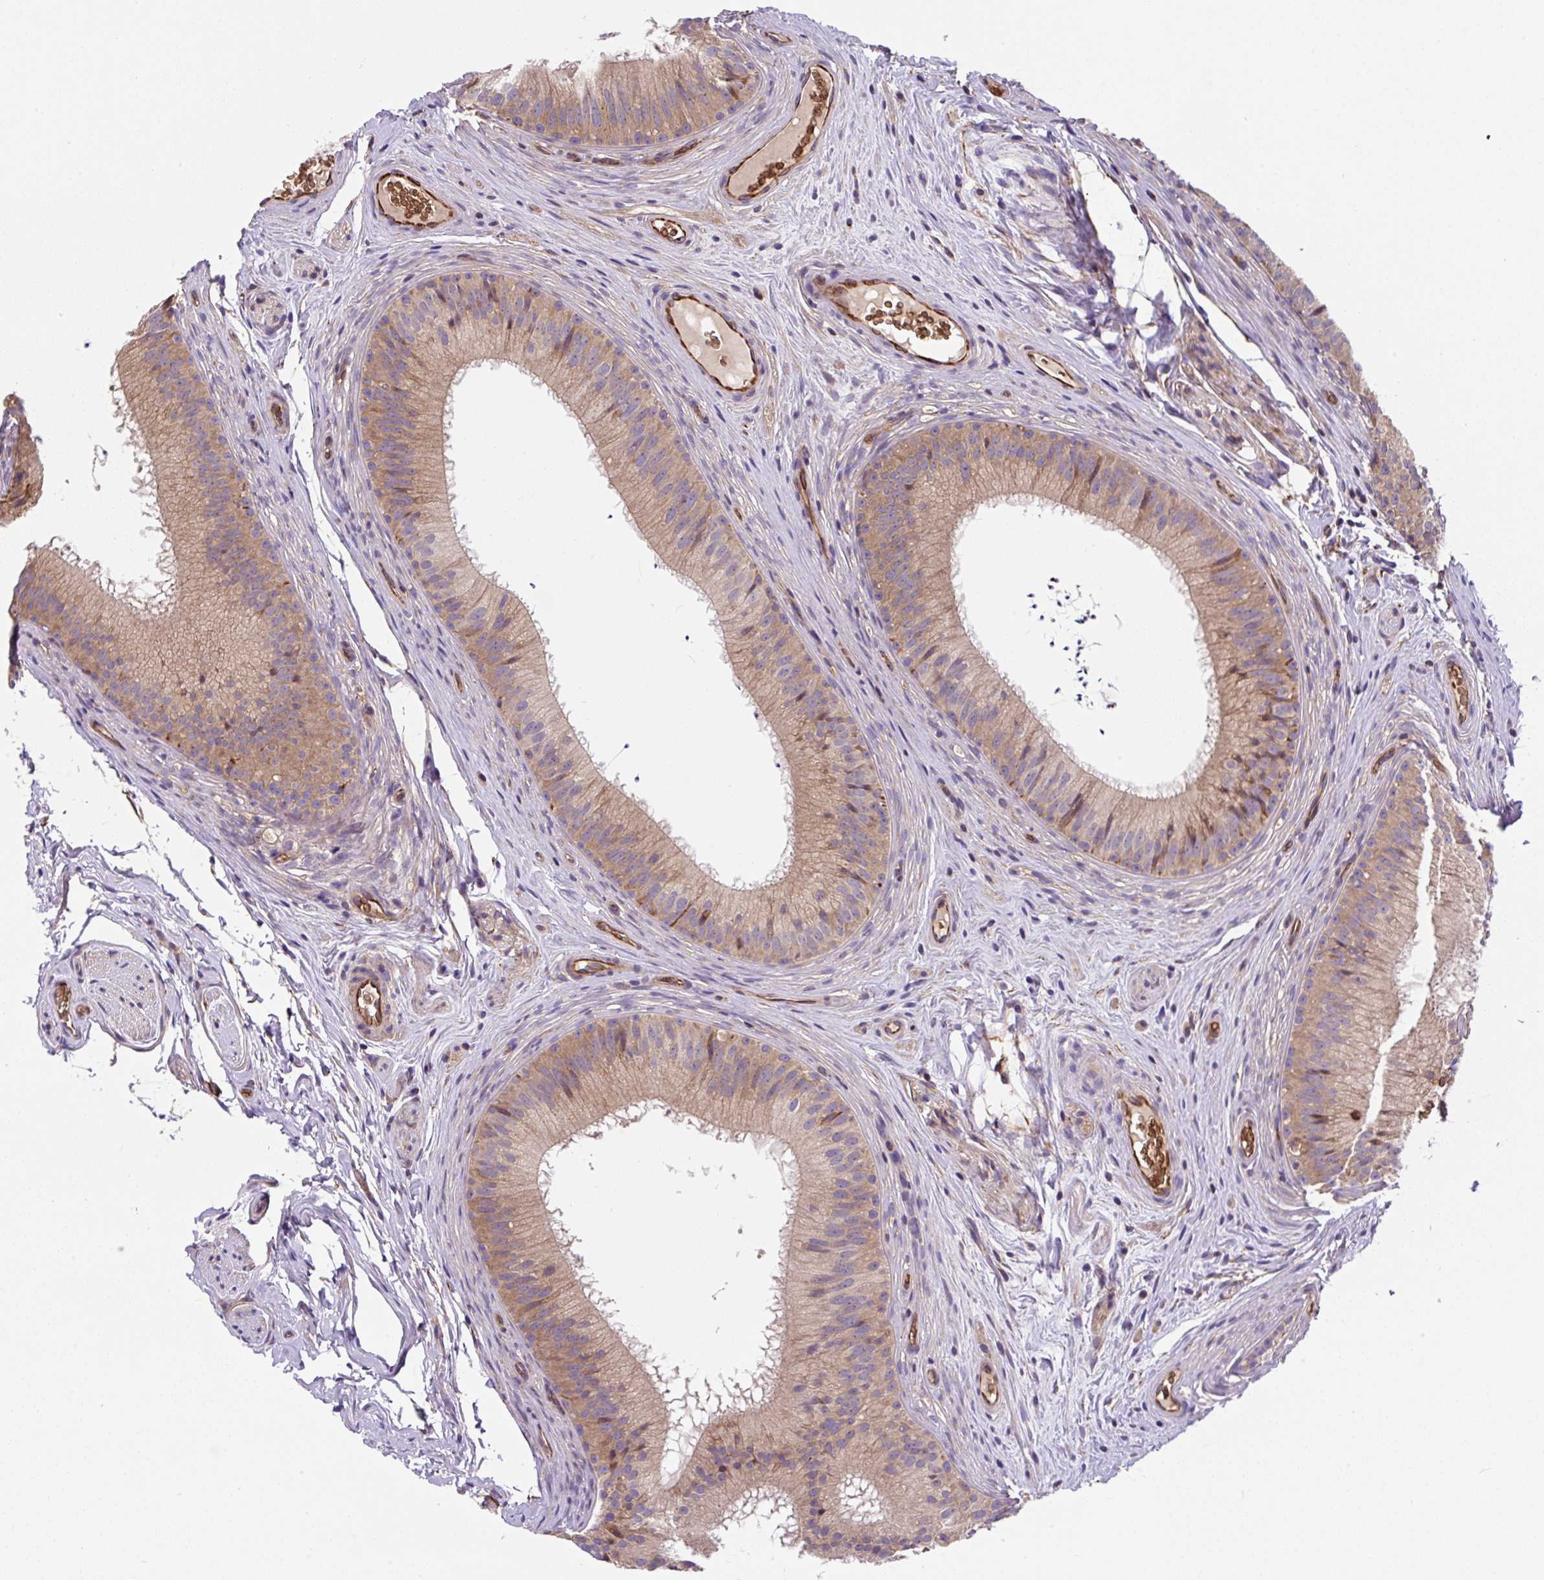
{"staining": {"intensity": "moderate", "quantity": ">75%", "location": "cytoplasmic/membranous"}, "tissue": "epididymis", "cell_type": "Glandular cells", "image_type": "normal", "snomed": [{"axis": "morphology", "description": "Normal tissue, NOS"}, {"axis": "topography", "description": "Epididymis"}], "caption": "Unremarkable epididymis was stained to show a protein in brown. There is medium levels of moderate cytoplasmic/membranous positivity in approximately >75% of glandular cells.", "gene": "APOBEC3D", "patient": {"sex": "male", "age": 24}}